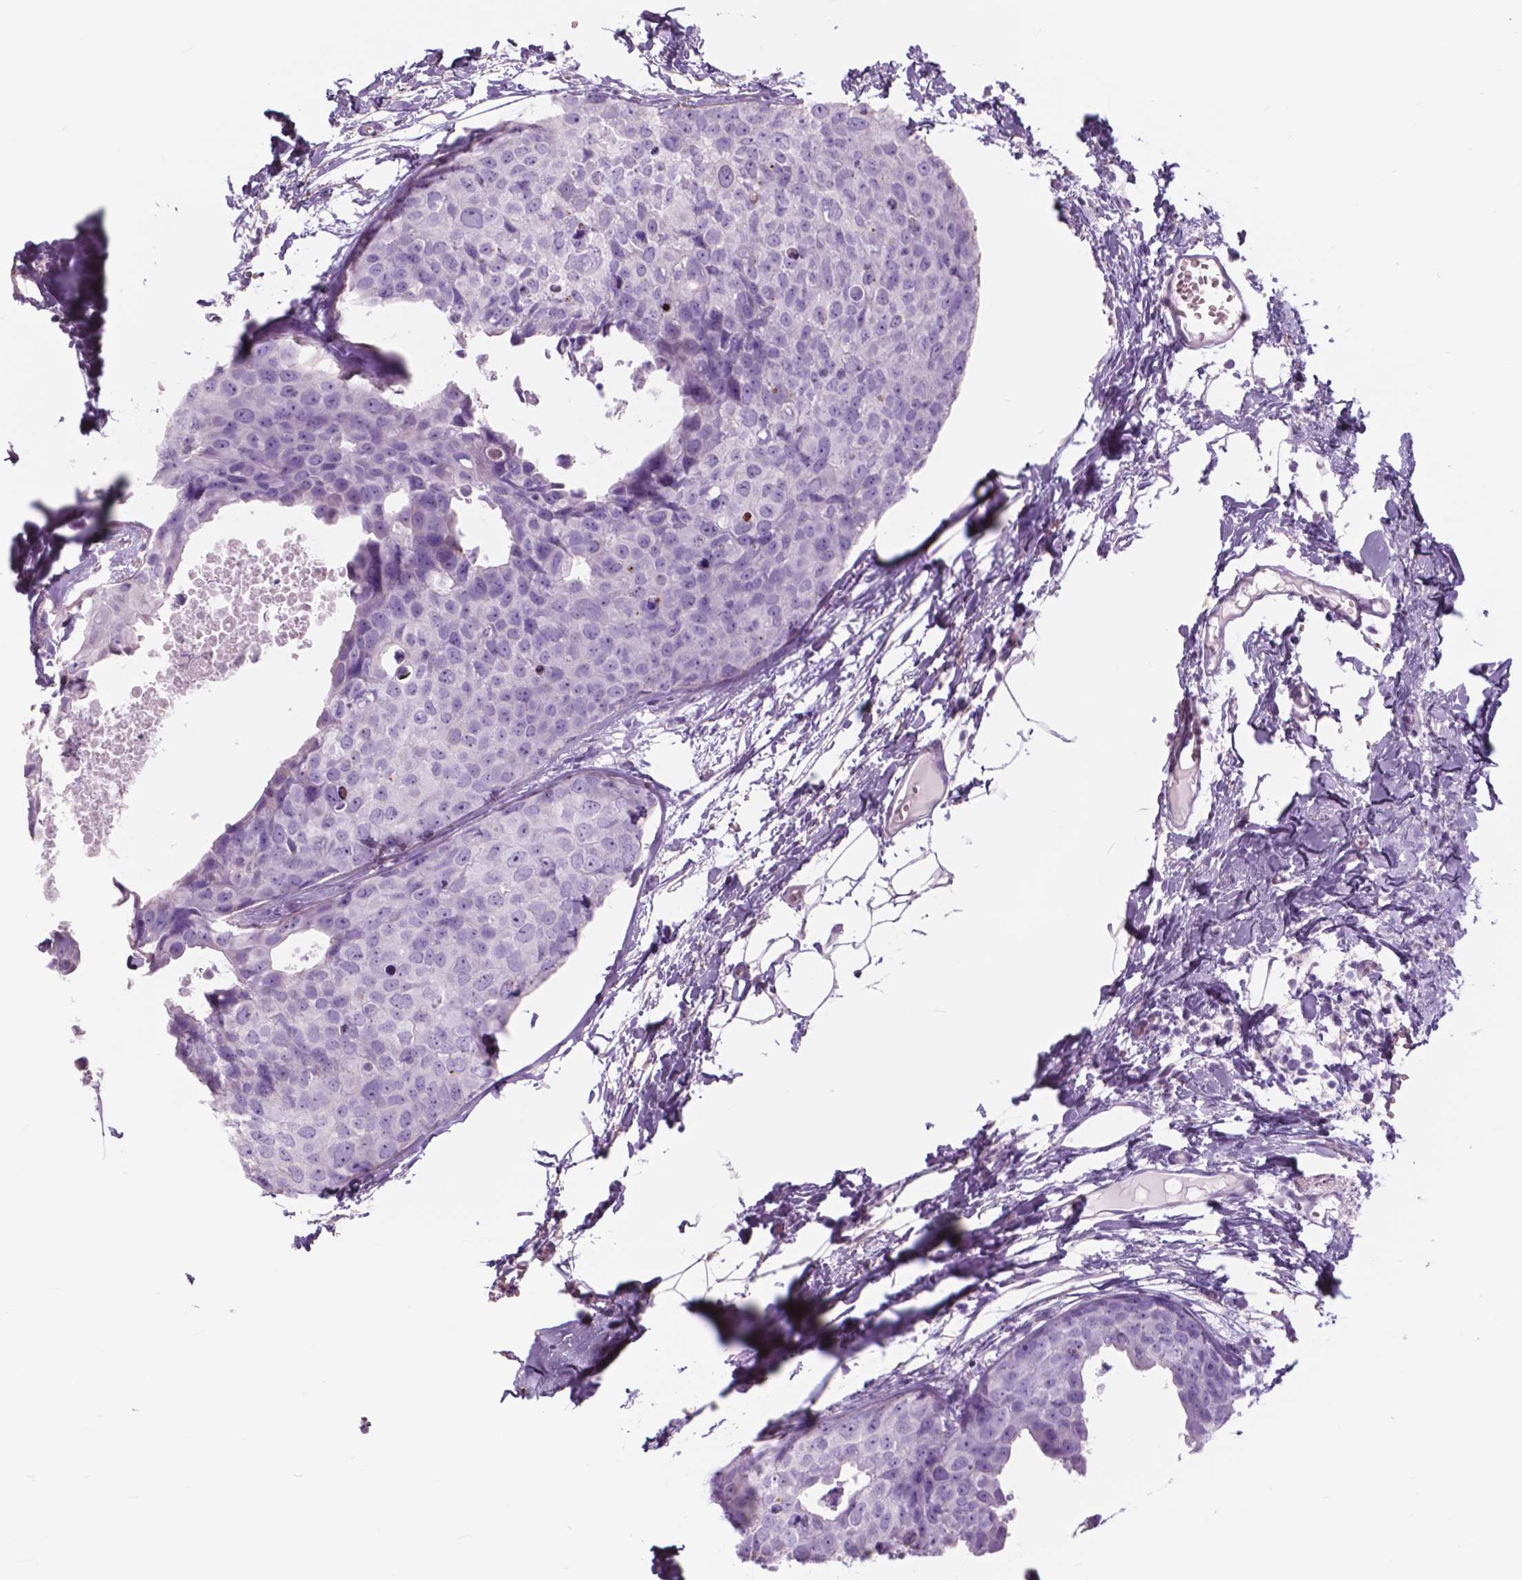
{"staining": {"intensity": "negative", "quantity": "none", "location": "none"}, "tissue": "breast cancer", "cell_type": "Tumor cells", "image_type": "cancer", "snomed": [{"axis": "morphology", "description": "Duct carcinoma"}, {"axis": "topography", "description": "Breast"}], "caption": "Immunohistochemistry histopathology image of breast cancer stained for a protein (brown), which displays no positivity in tumor cells.", "gene": "FXYD2", "patient": {"sex": "female", "age": 38}}